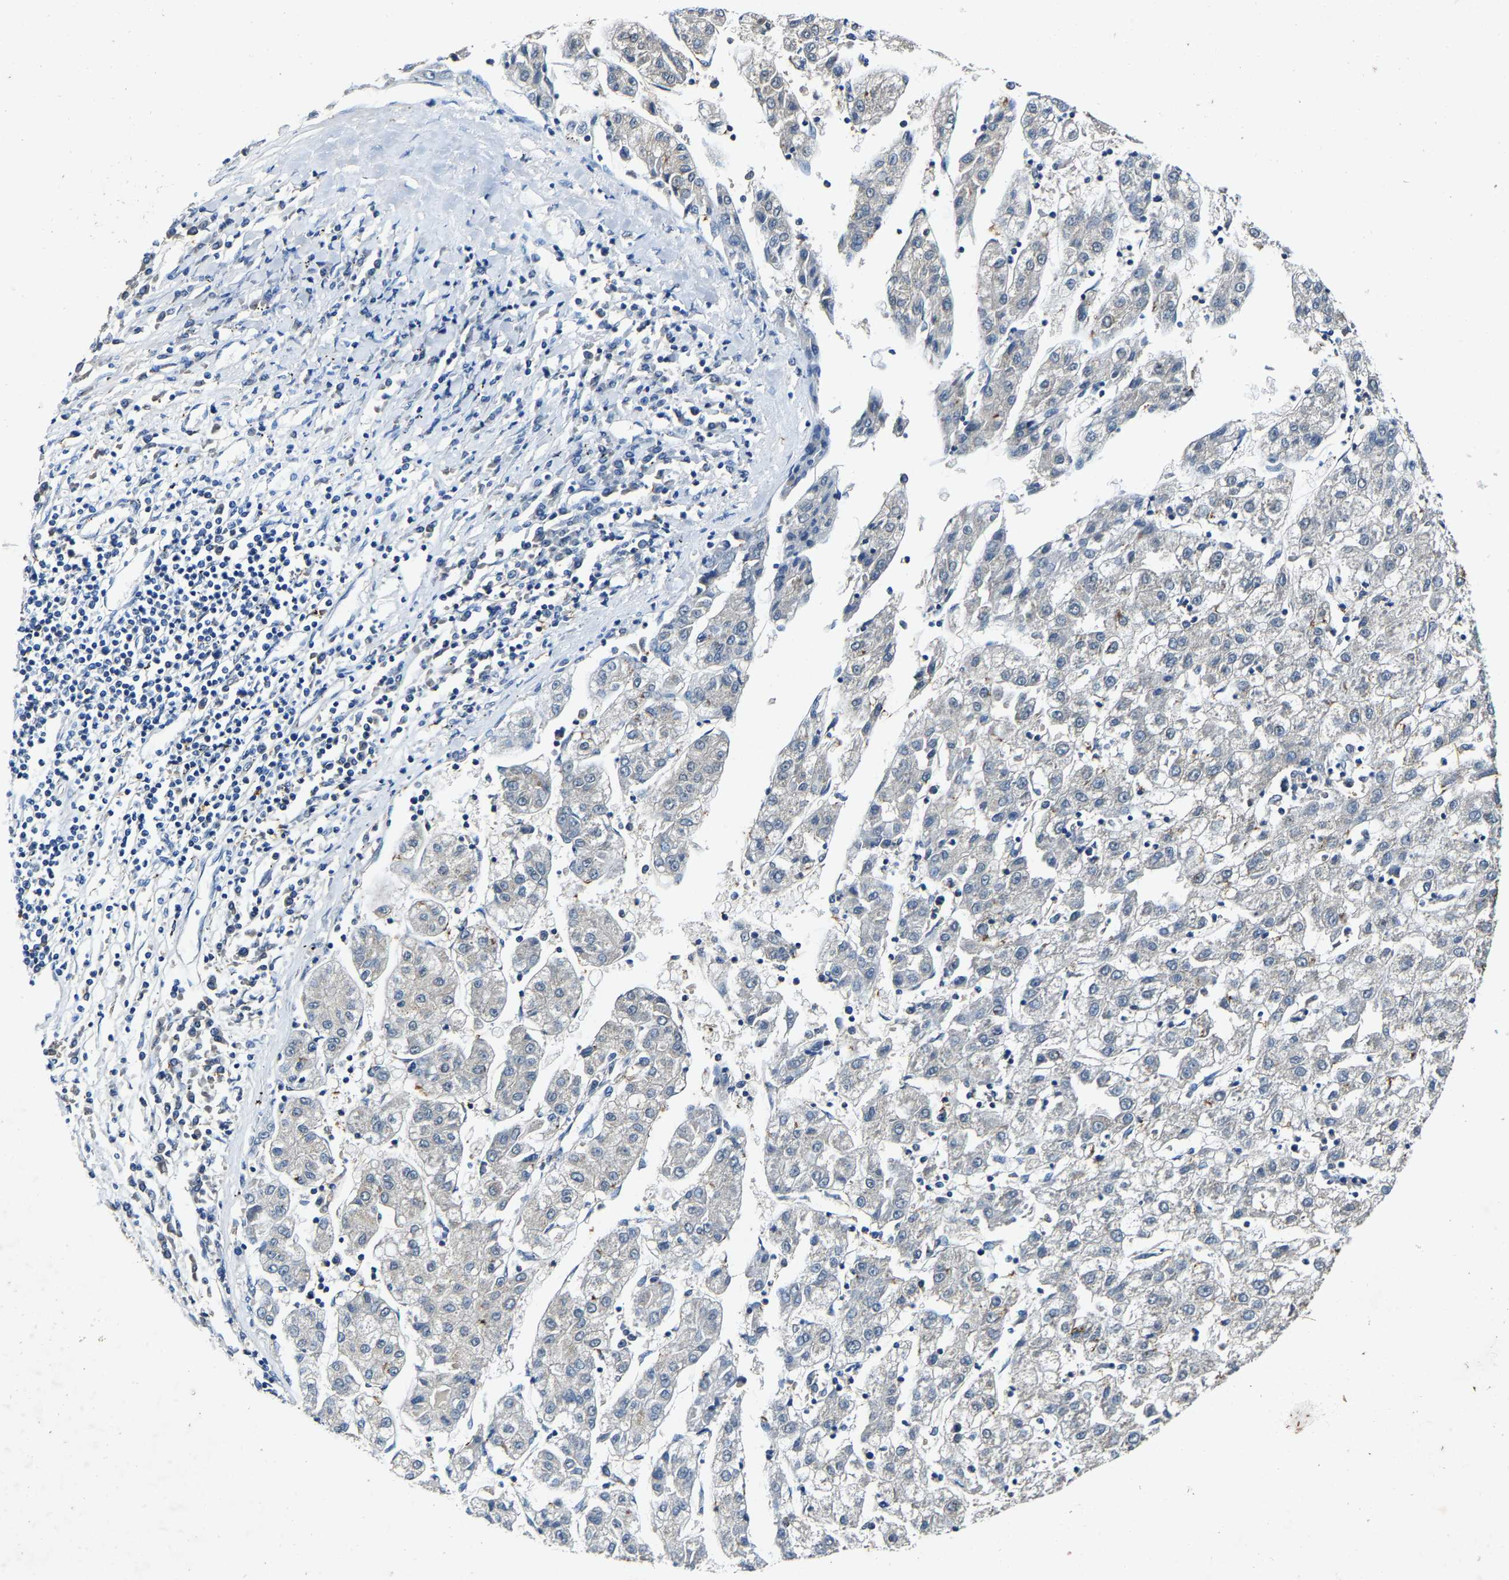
{"staining": {"intensity": "negative", "quantity": "none", "location": "none"}, "tissue": "liver cancer", "cell_type": "Tumor cells", "image_type": "cancer", "snomed": [{"axis": "morphology", "description": "Carcinoma, Hepatocellular, NOS"}, {"axis": "topography", "description": "Liver"}], "caption": "Human liver hepatocellular carcinoma stained for a protein using immunohistochemistry (IHC) reveals no expression in tumor cells.", "gene": "SLC25A25", "patient": {"sex": "male", "age": 72}}